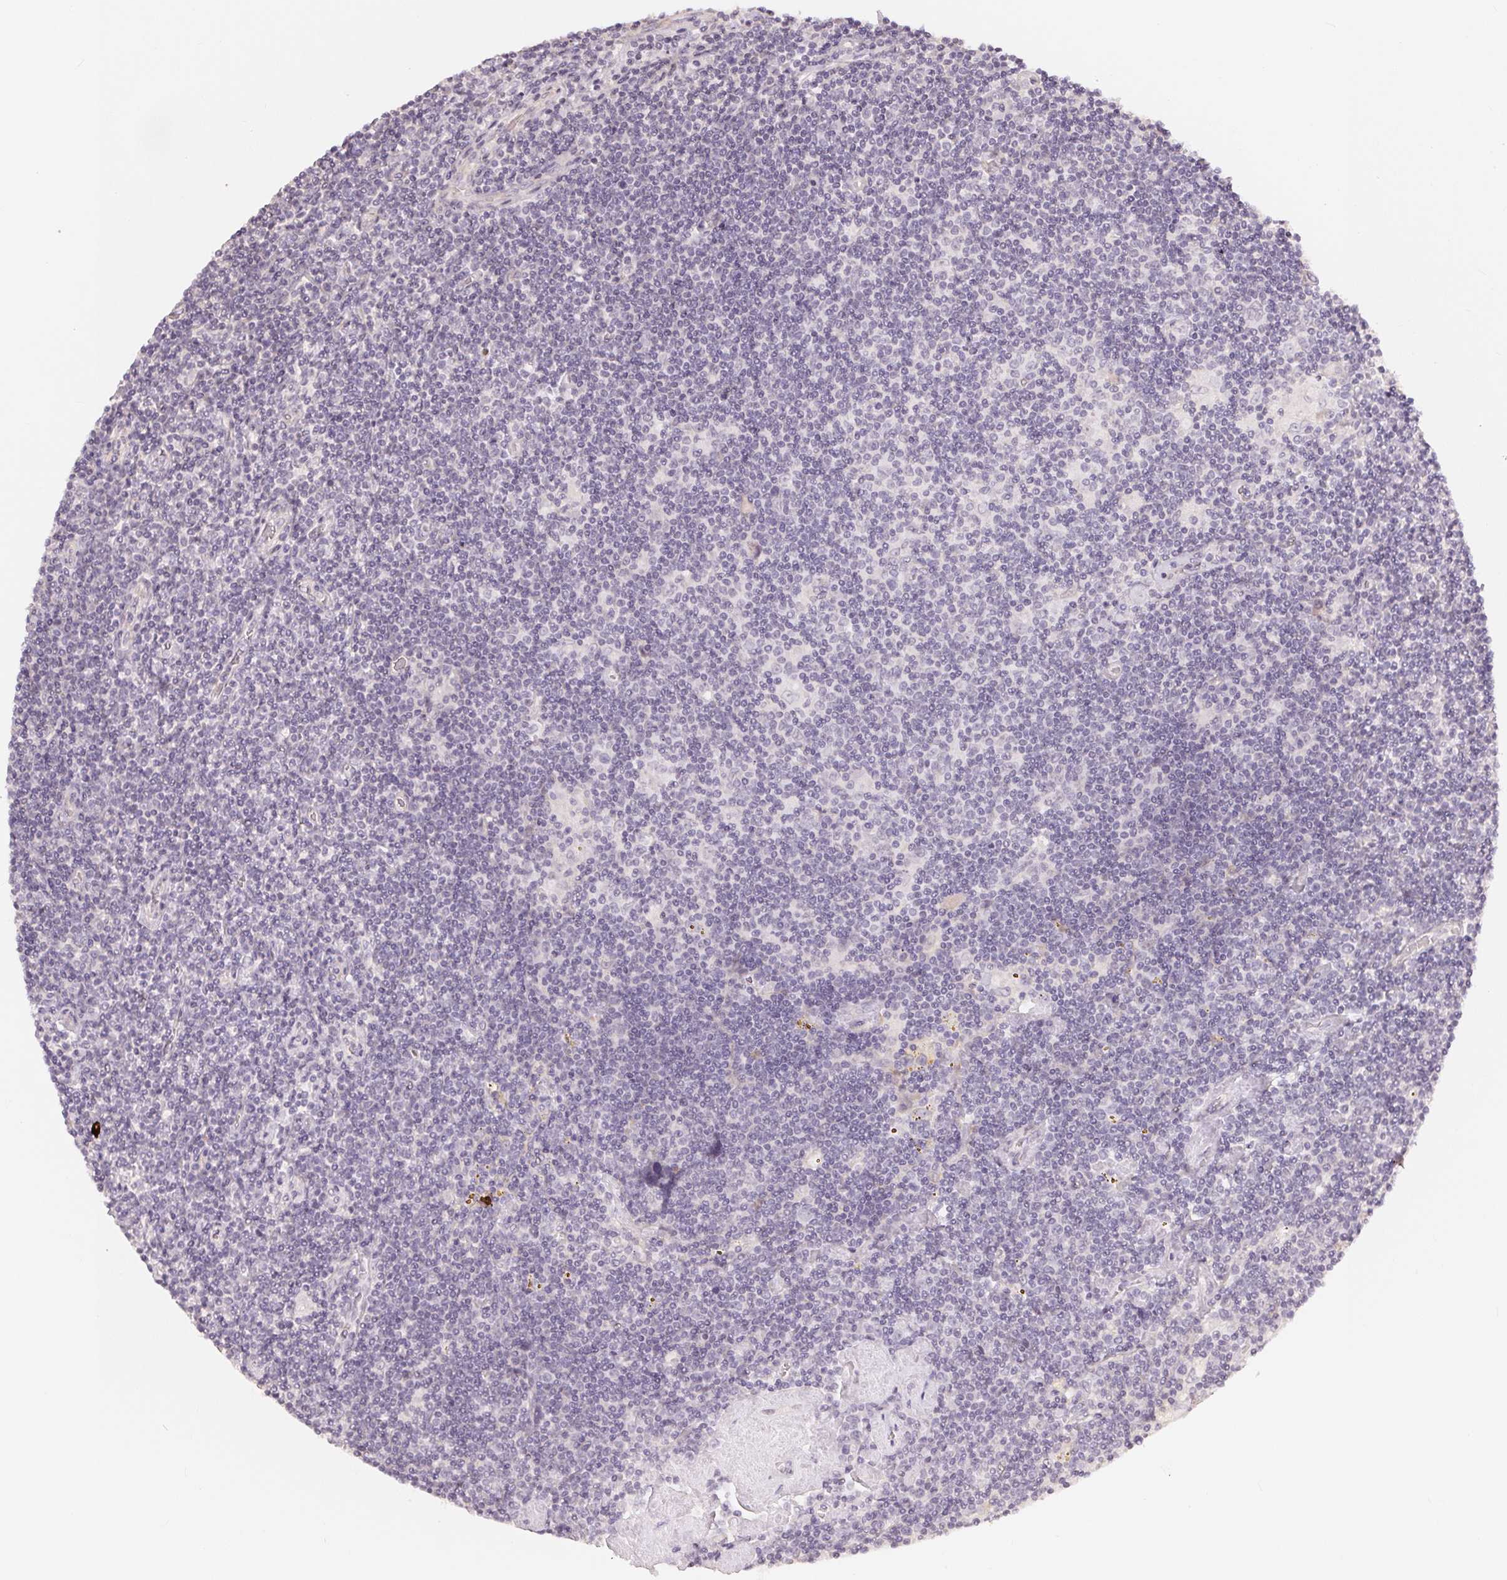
{"staining": {"intensity": "negative", "quantity": "none", "location": "none"}, "tissue": "lymphoma", "cell_type": "Tumor cells", "image_type": "cancer", "snomed": [{"axis": "morphology", "description": "Hodgkin's disease, NOS"}, {"axis": "topography", "description": "Lymph node"}], "caption": "Hodgkin's disease was stained to show a protein in brown. There is no significant expression in tumor cells.", "gene": "GDAP1L1", "patient": {"sex": "male", "age": 40}}